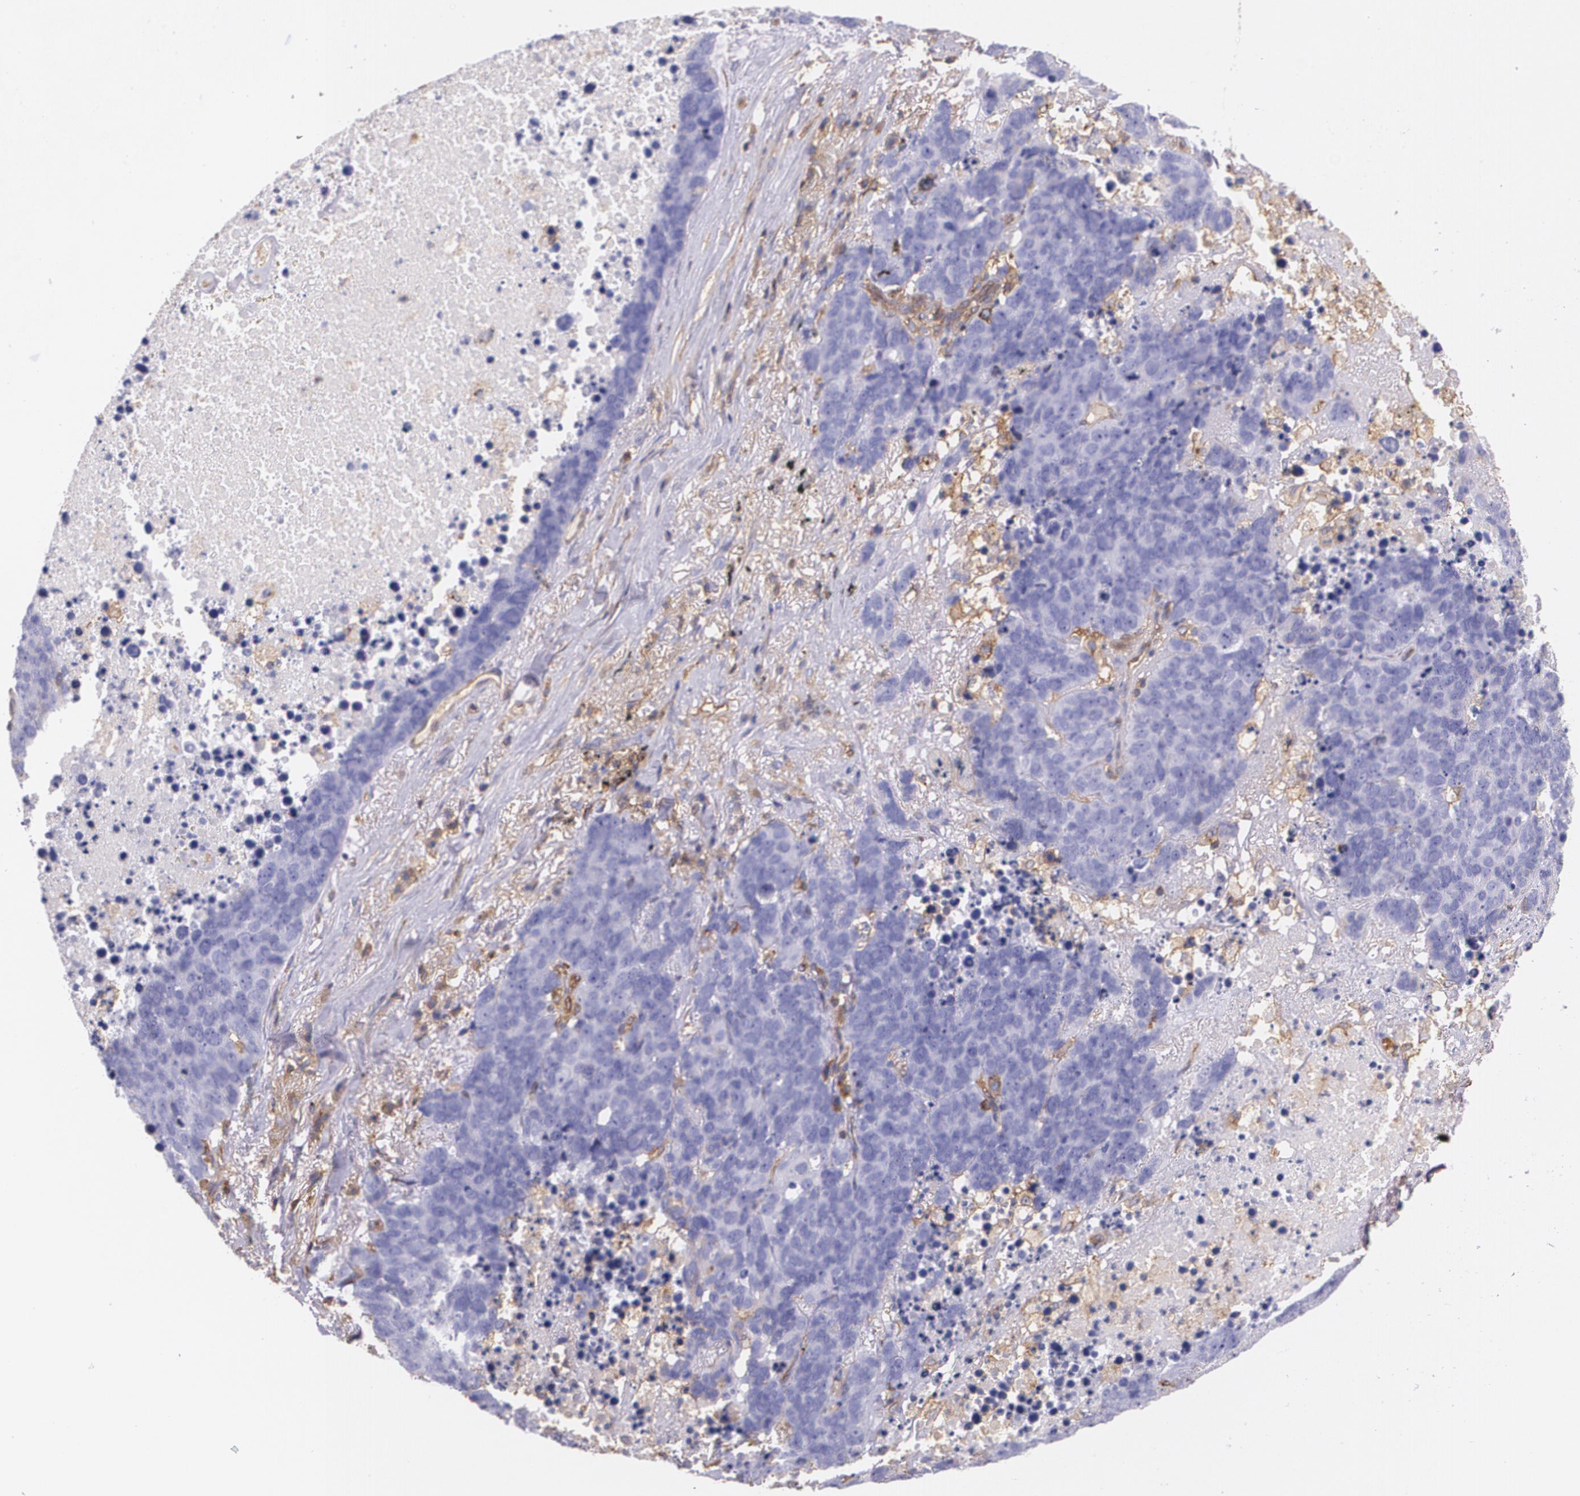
{"staining": {"intensity": "negative", "quantity": "none", "location": "none"}, "tissue": "lung cancer", "cell_type": "Tumor cells", "image_type": "cancer", "snomed": [{"axis": "morphology", "description": "Carcinoid, malignant, NOS"}, {"axis": "topography", "description": "Lung"}], "caption": "An IHC histopathology image of lung cancer is shown. There is no staining in tumor cells of lung cancer.", "gene": "B2M", "patient": {"sex": "male", "age": 60}}